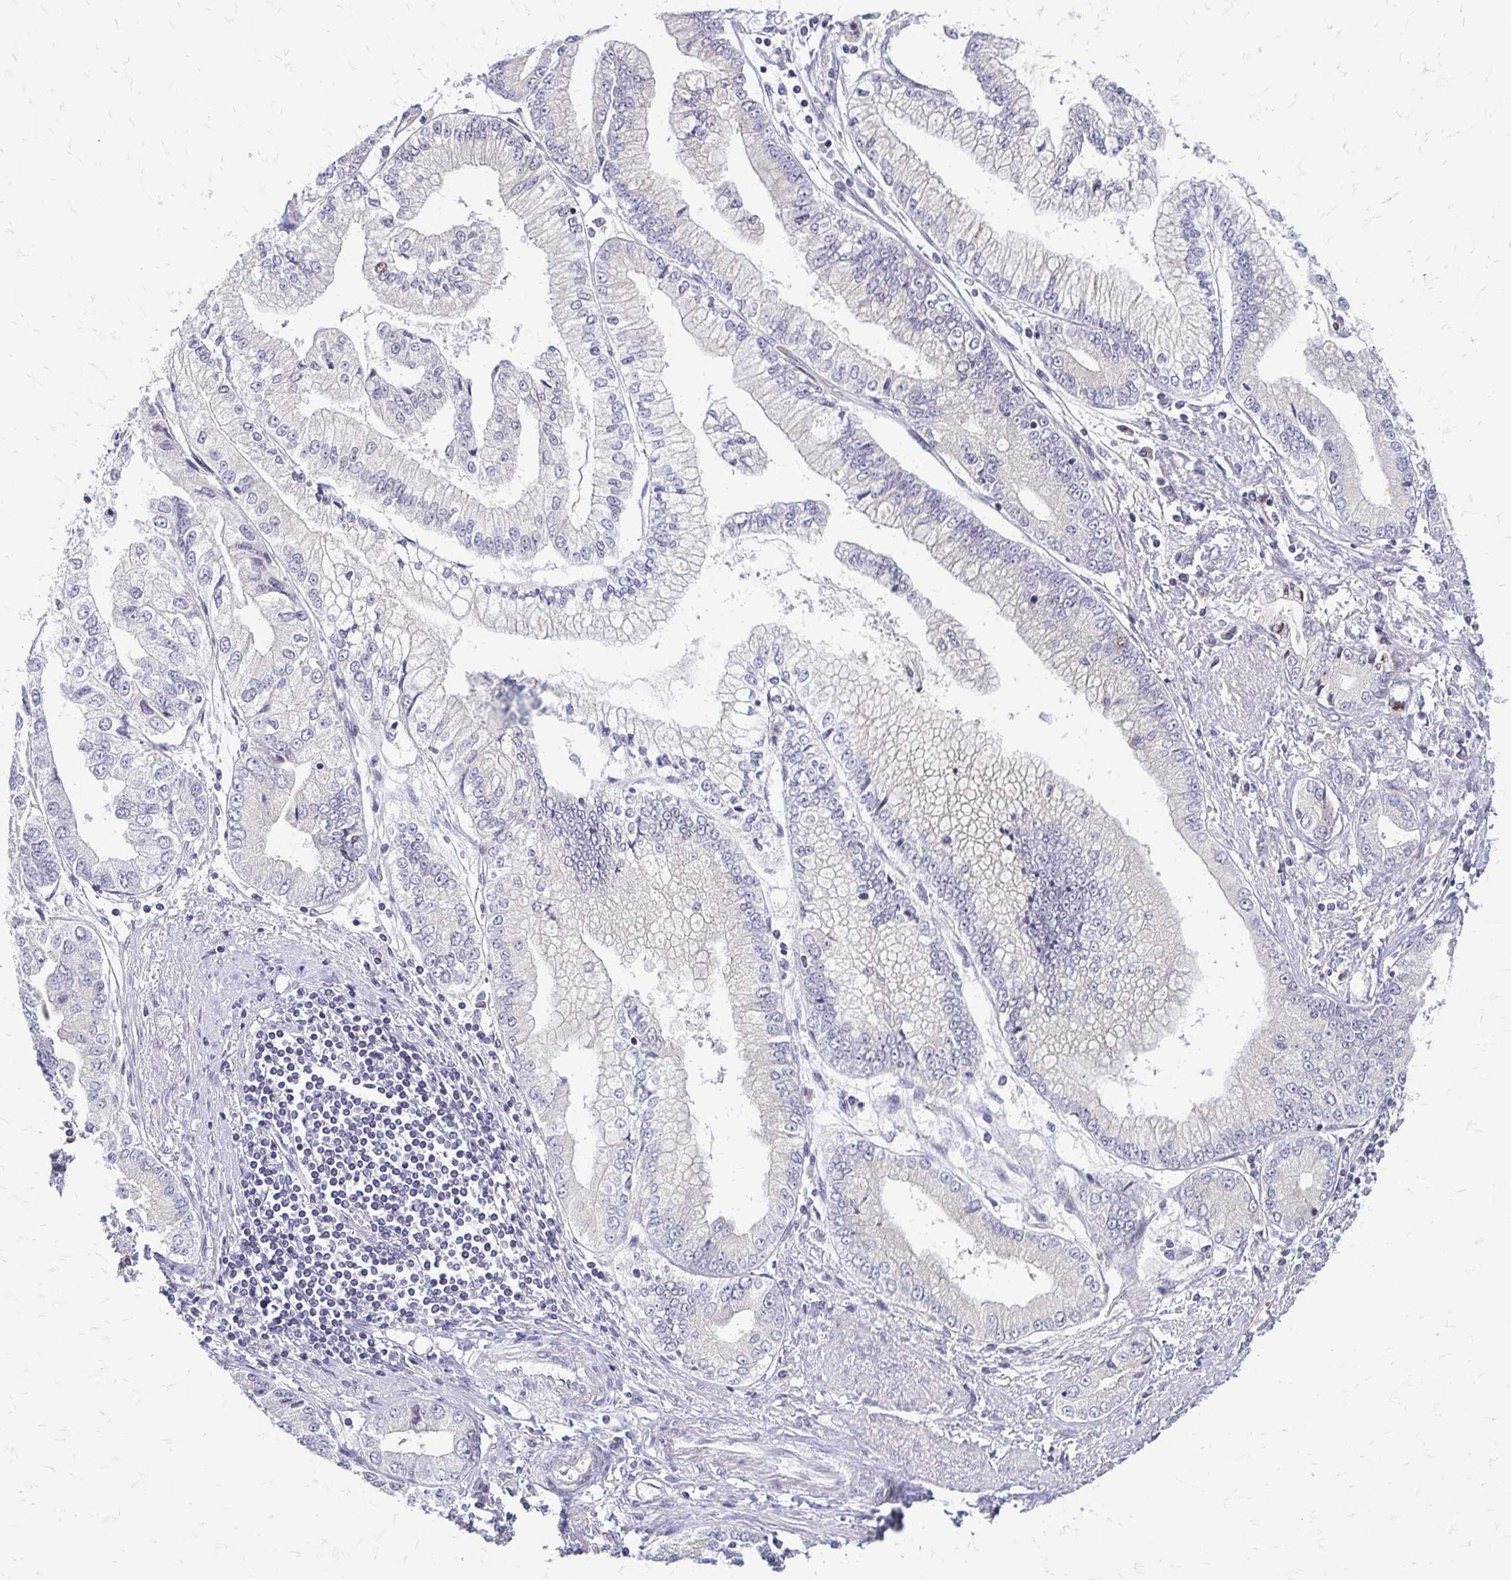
{"staining": {"intensity": "negative", "quantity": "none", "location": "none"}, "tissue": "stomach cancer", "cell_type": "Tumor cells", "image_type": "cancer", "snomed": [{"axis": "morphology", "description": "Adenocarcinoma, NOS"}, {"axis": "topography", "description": "Stomach, upper"}], "caption": "Protein analysis of adenocarcinoma (stomach) displays no significant staining in tumor cells.", "gene": "TRIR", "patient": {"sex": "female", "age": 74}}